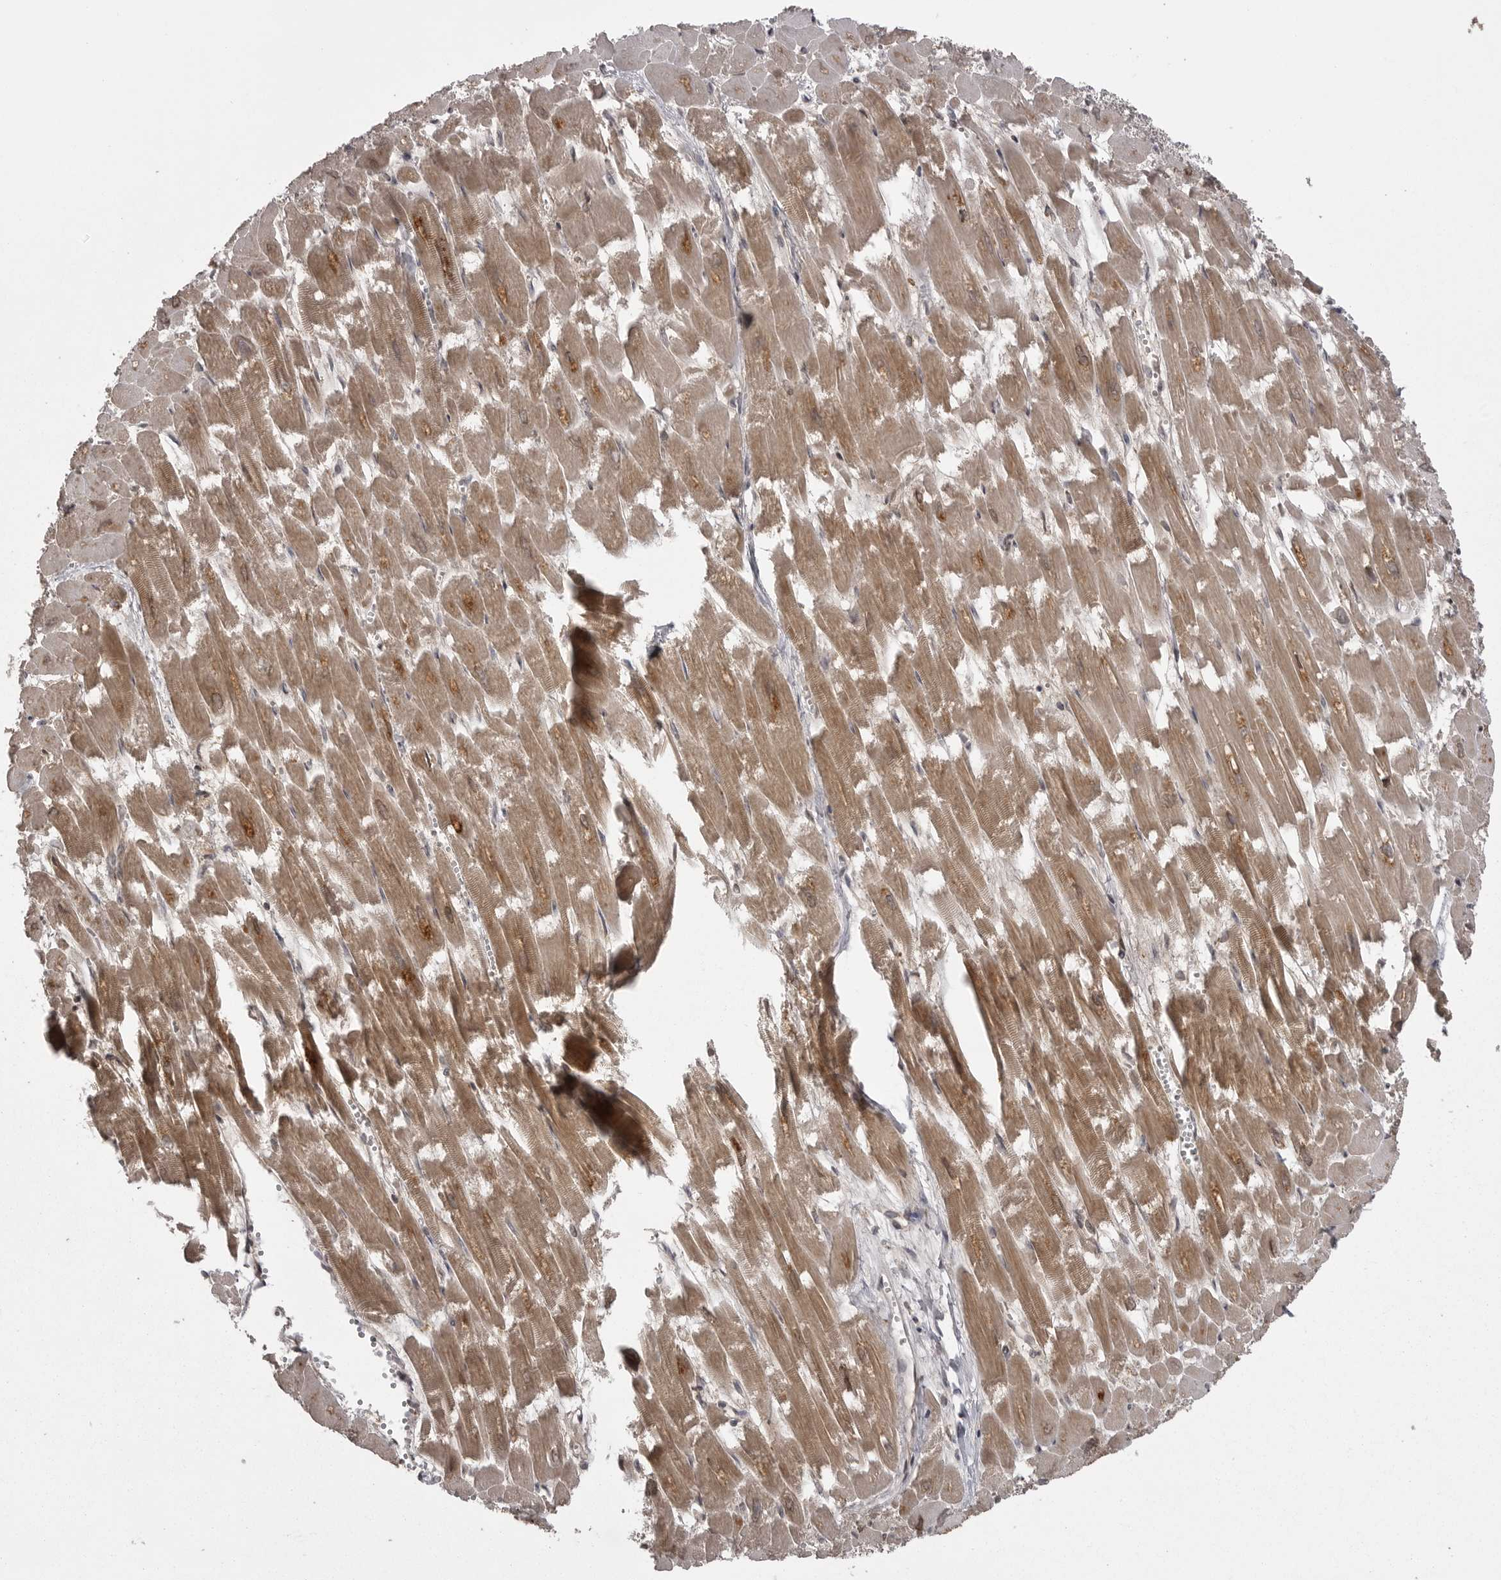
{"staining": {"intensity": "moderate", "quantity": ">75%", "location": "cytoplasmic/membranous"}, "tissue": "heart muscle", "cell_type": "Cardiomyocytes", "image_type": "normal", "snomed": [{"axis": "morphology", "description": "Normal tissue, NOS"}, {"axis": "topography", "description": "Heart"}], "caption": "This photomicrograph displays IHC staining of normal human heart muscle, with medium moderate cytoplasmic/membranous staining in approximately >75% of cardiomyocytes.", "gene": "STK24", "patient": {"sex": "male", "age": 54}}